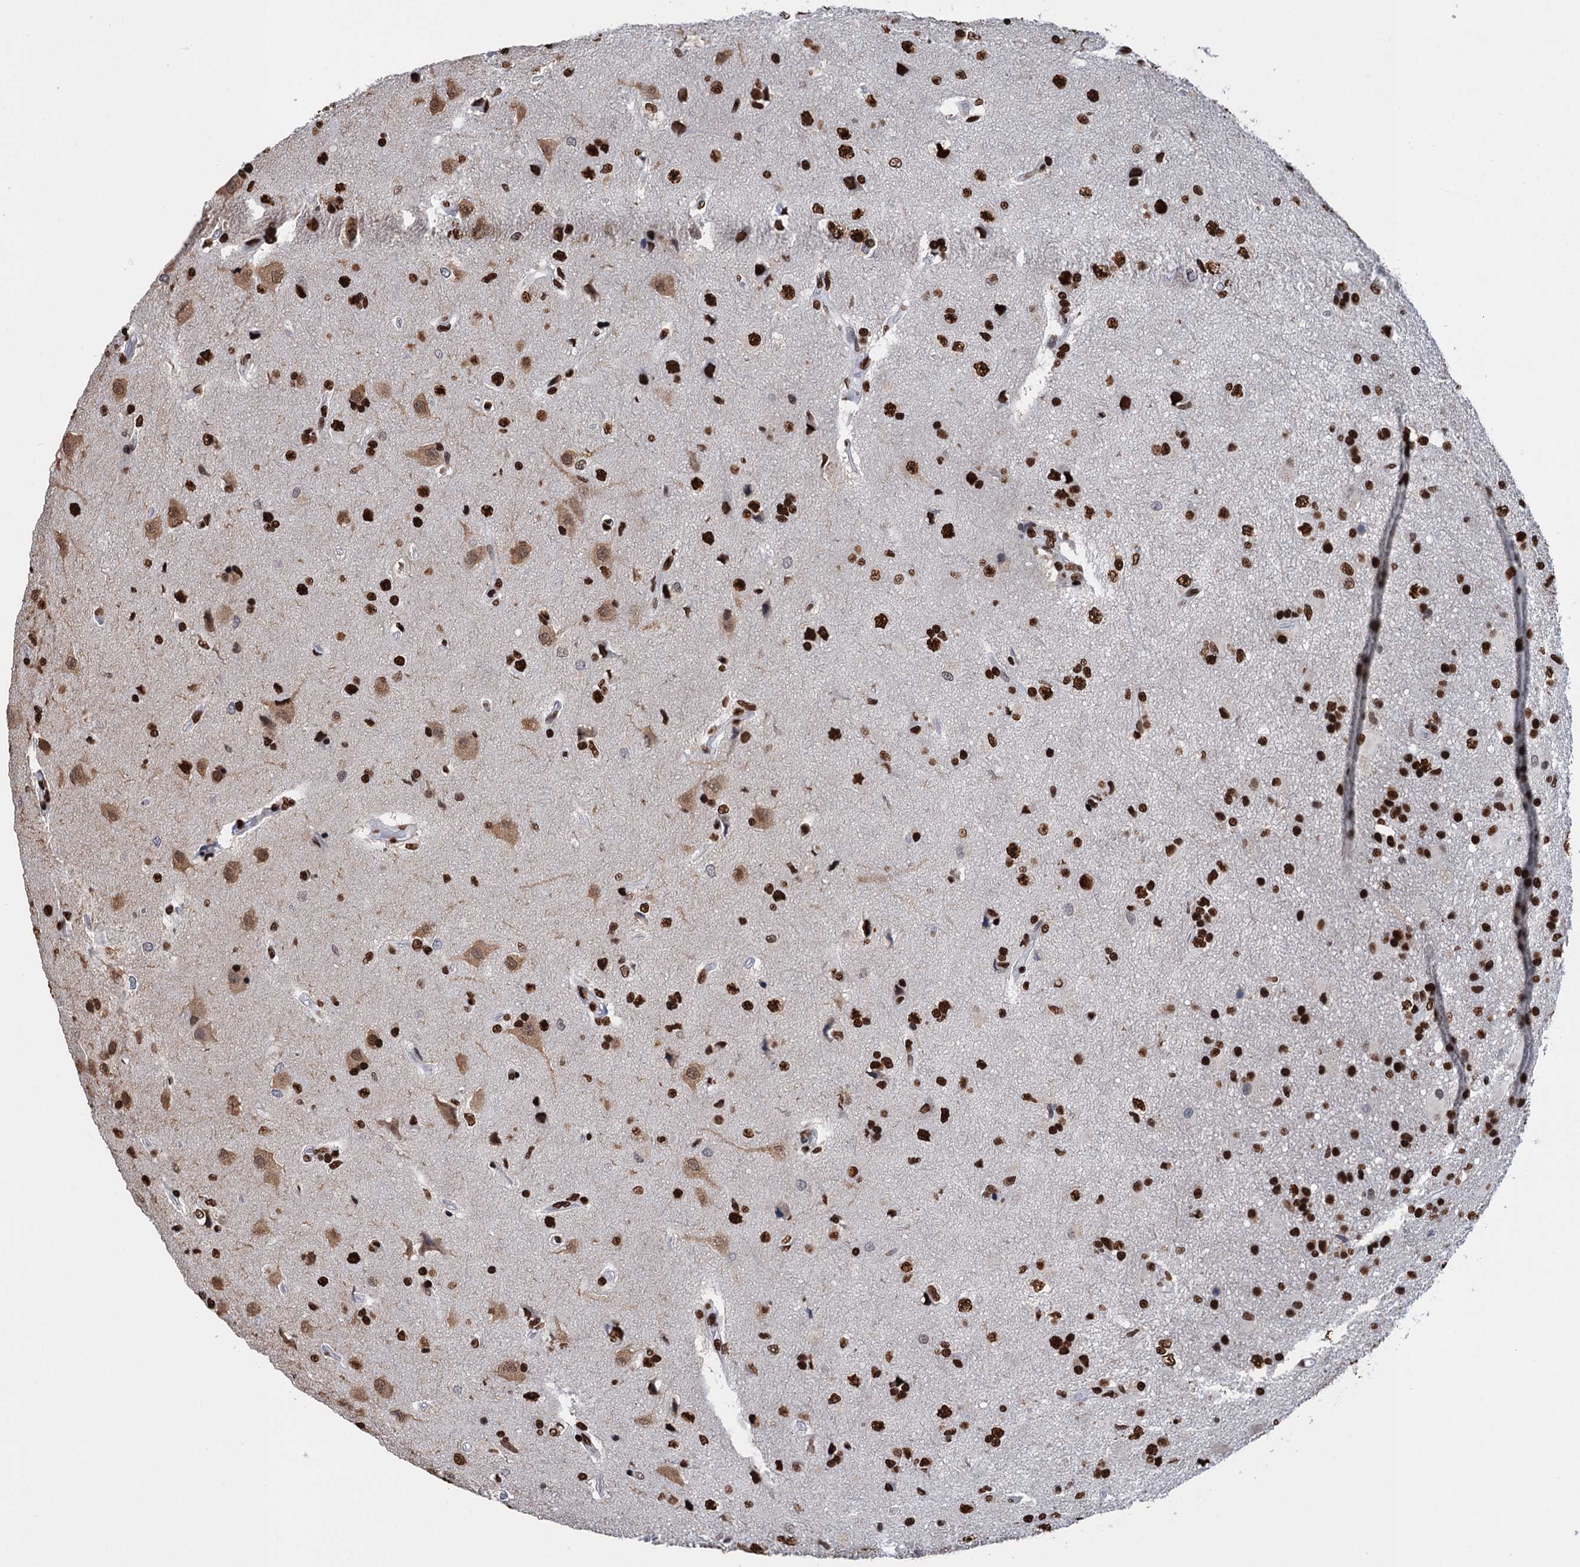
{"staining": {"intensity": "strong", "quantity": ">75%", "location": "nuclear"}, "tissue": "glioma", "cell_type": "Tumor cells", "image_type": "cancer", "snomed": [{"axis": "morphology", "description": "Glioma, malignant, High grade"}, {"axis": "topography", "description": "Brain"}], "caption": "Human malignant glioma (high-grade) stained for a protein (brown) demonstrates strong nuclear positive positivity in about >75% of tumor cells.", "gene": "UBA2", "patient": {"sex": "male", "age": 77}}